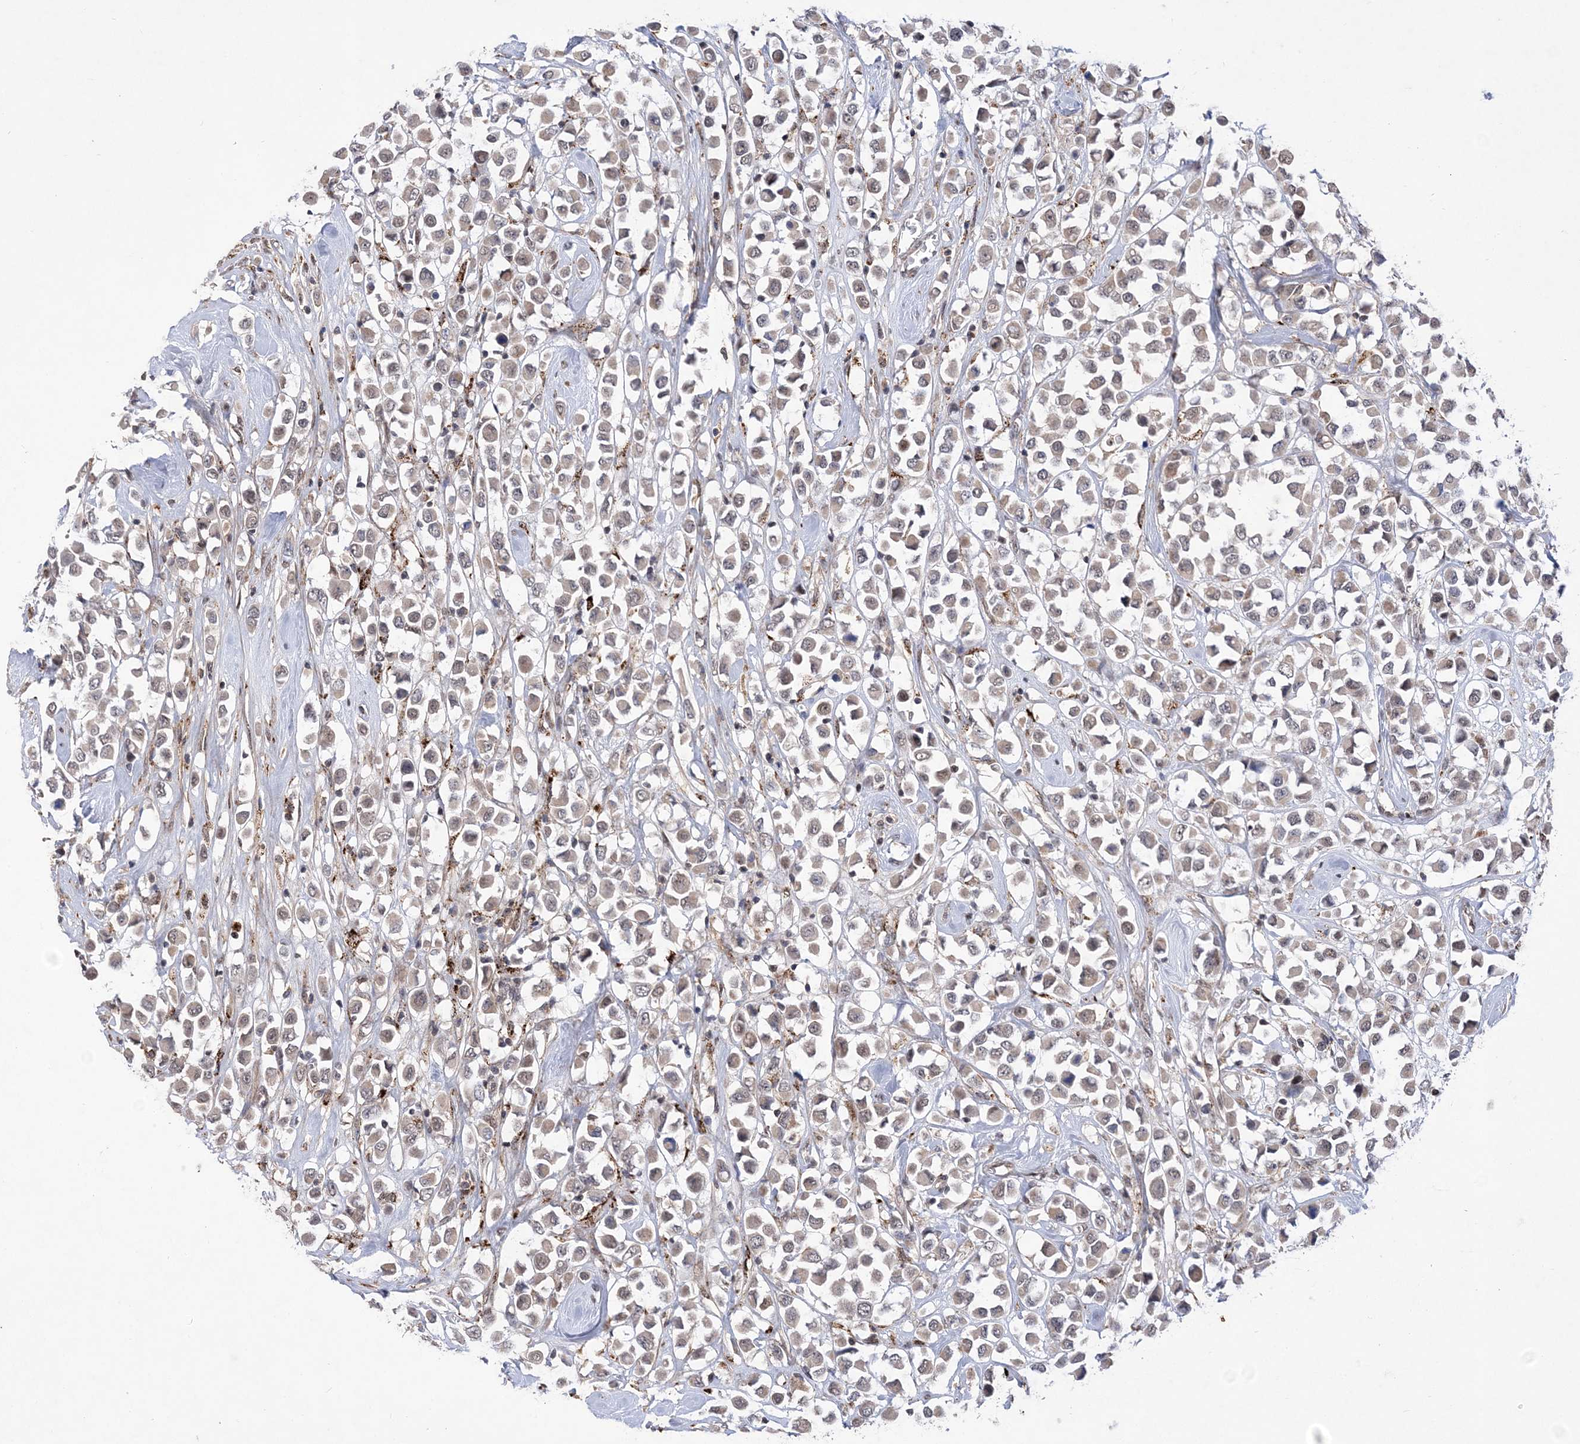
{"staining": {"intensity": "weak", "quantity": "25%-75%", "location": "nuclear"}, "tissue": "breast cancer", "cell_type": "Tumor cells", "image_type": "cancer", "snomed": [{"axis": "morphology", "description": "Duct carcinoma"}, {"axis": "topography", "description": "Breast"}], "caption": "Breast infiltrating ductal carcinoma stained with a protein marker exhibits weak staining in tumor cells.", "gene": "BOD1L1", "patient": {"sex": "female", "age": 61}}